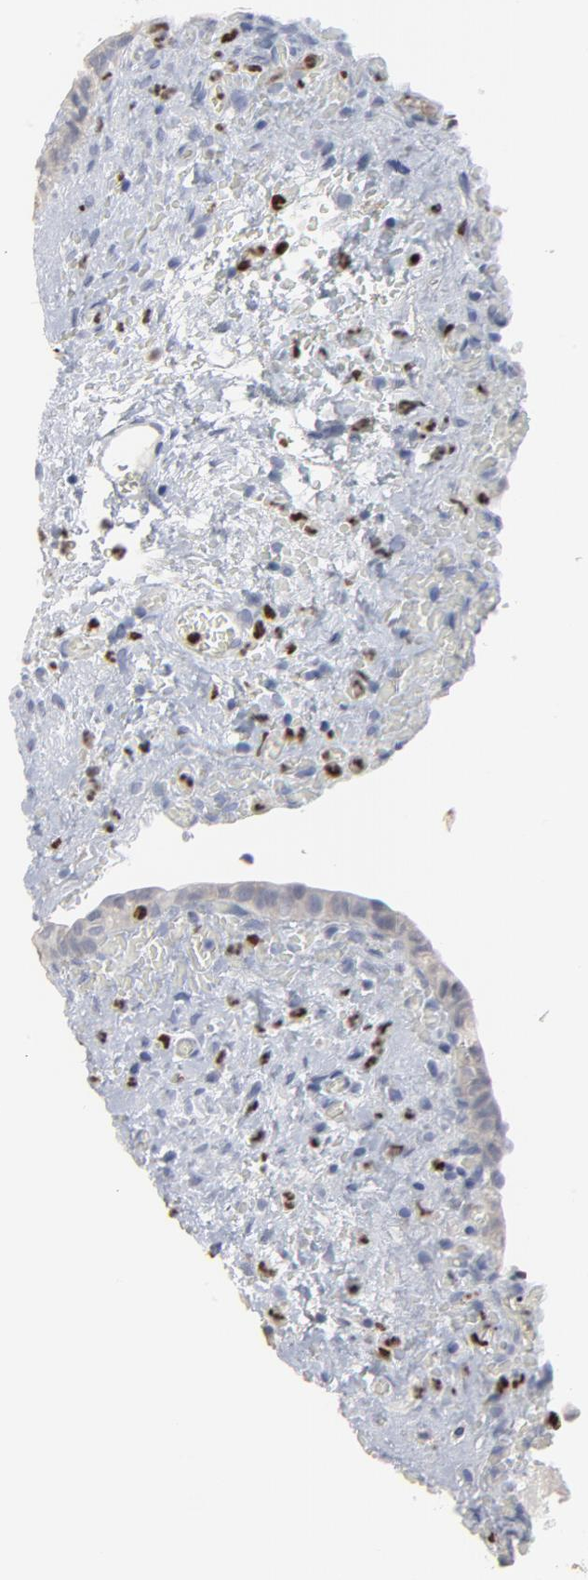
{"staining": {"intensity": "negative", "quantity": "none", "location": "none"}, "tissue": "urinary bladder", "cell_type": "Urothelial cells", "image_type": "normal", "snomed": [{"axis": "morphology", "description": "Normal tissue, NOS"}, {"axis": "morphology", "description": "Dysplasia, NOS"}, {"axis": "topography", "description": "Urinary bladder"}], "caption": "A high-resolution micrograph shows IHC staining of unremarkable urinary bladder, which shows no significant staining in urothelial cells.", "gene": "SPI1", "patient": {"sex": "male", "age": 35}}